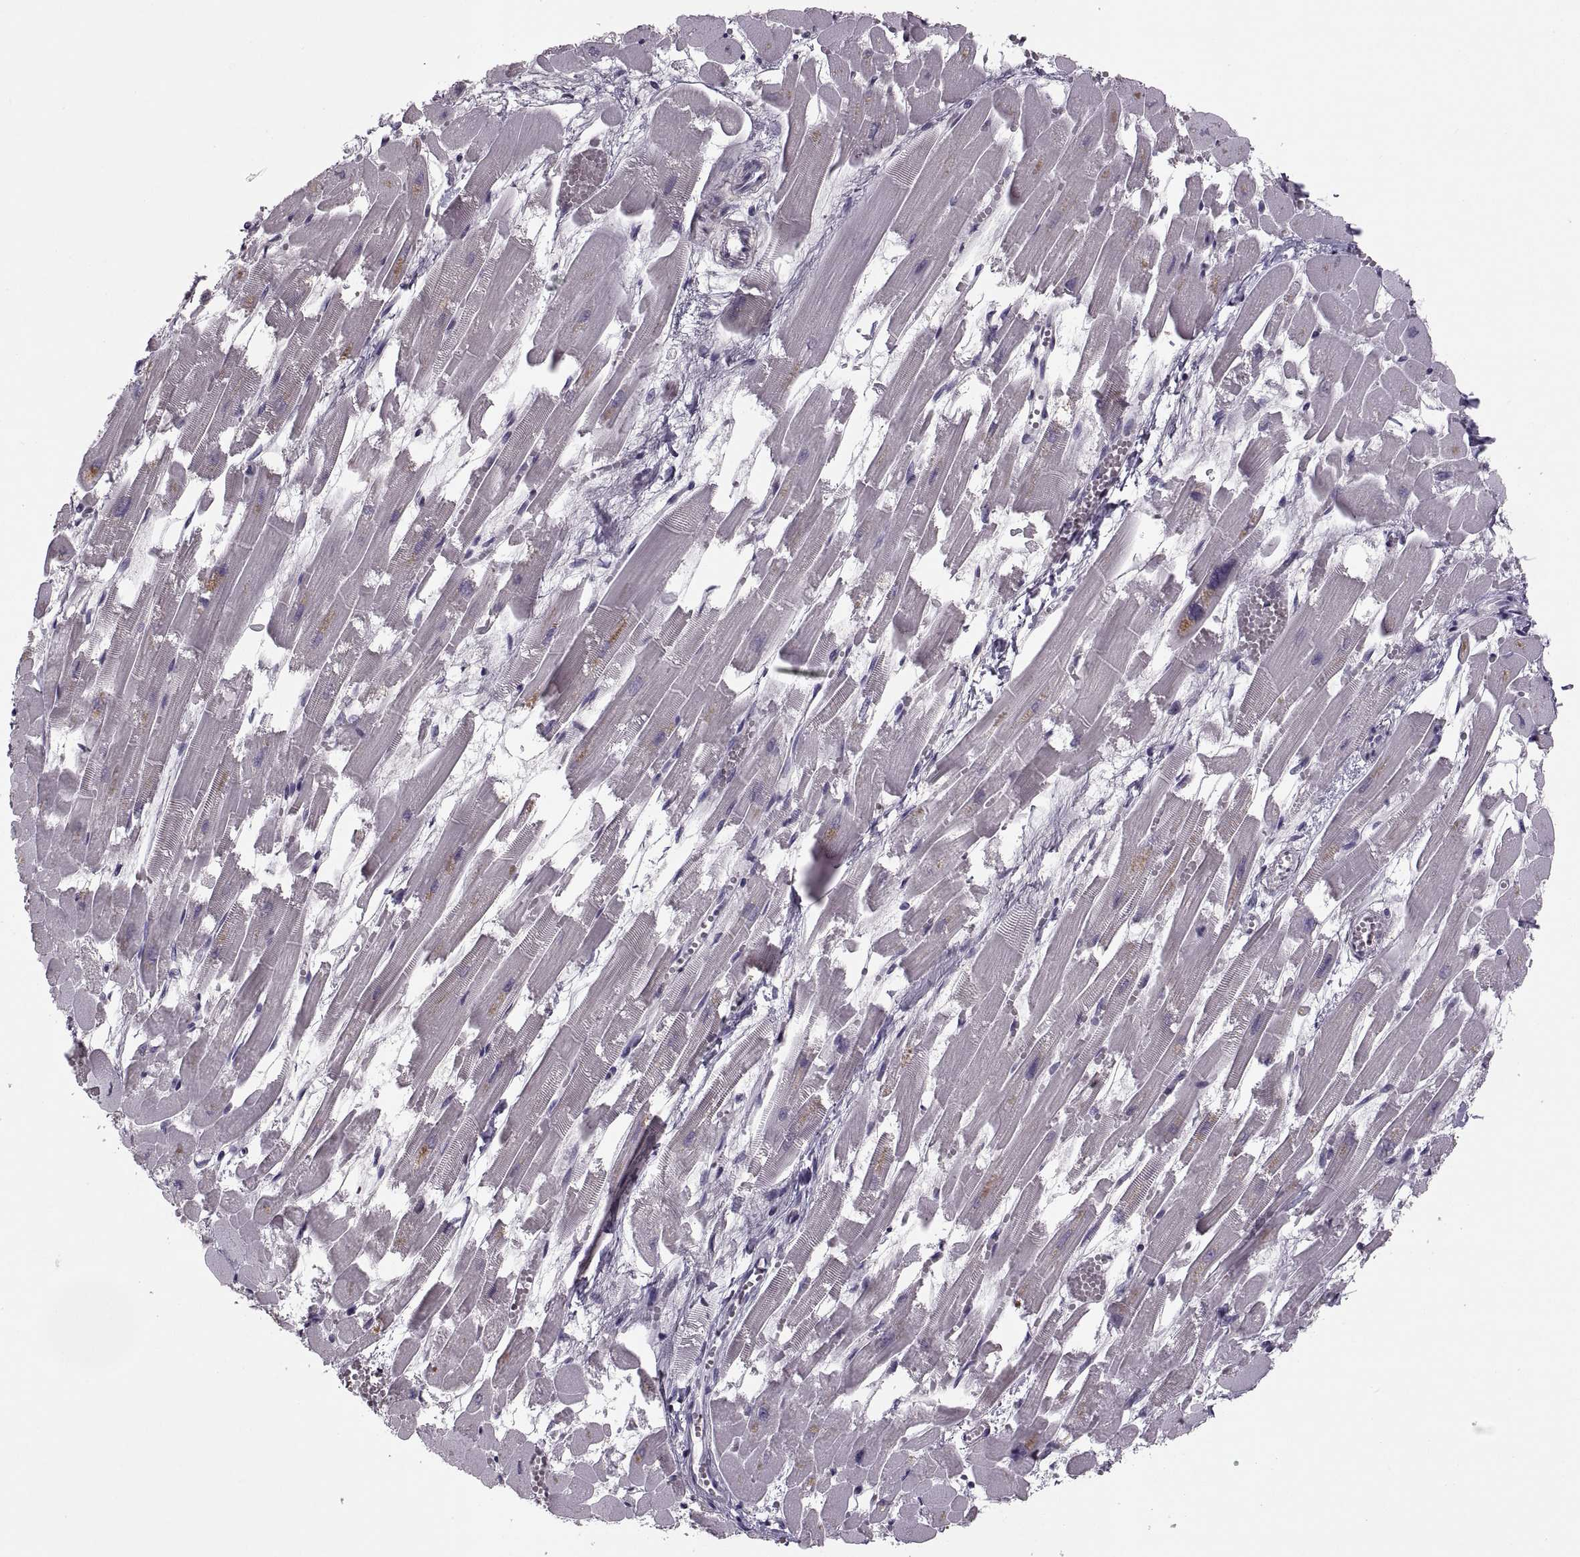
{"staining": {"intensity": "negative", "quantity": "none", "location": "none"}, "tissue": "heart muscle", "cell_type": "Cardiomyocytes", "image_type": "normal", "snomed": [{"axis": "morphology", "description": "Normal tissue, NOS"}, {"axis": "topography", "description": "Heart"}], "caption": "DAB (3,3'-diaminobenzidine) immunohistochemical staining of unremarkable heart muscle shows no significant staining in cardiomyocytes. Nuclei are stained in blue.", "gene": "CACNA1F", "patient": {"sex": "female", "age": 52}}